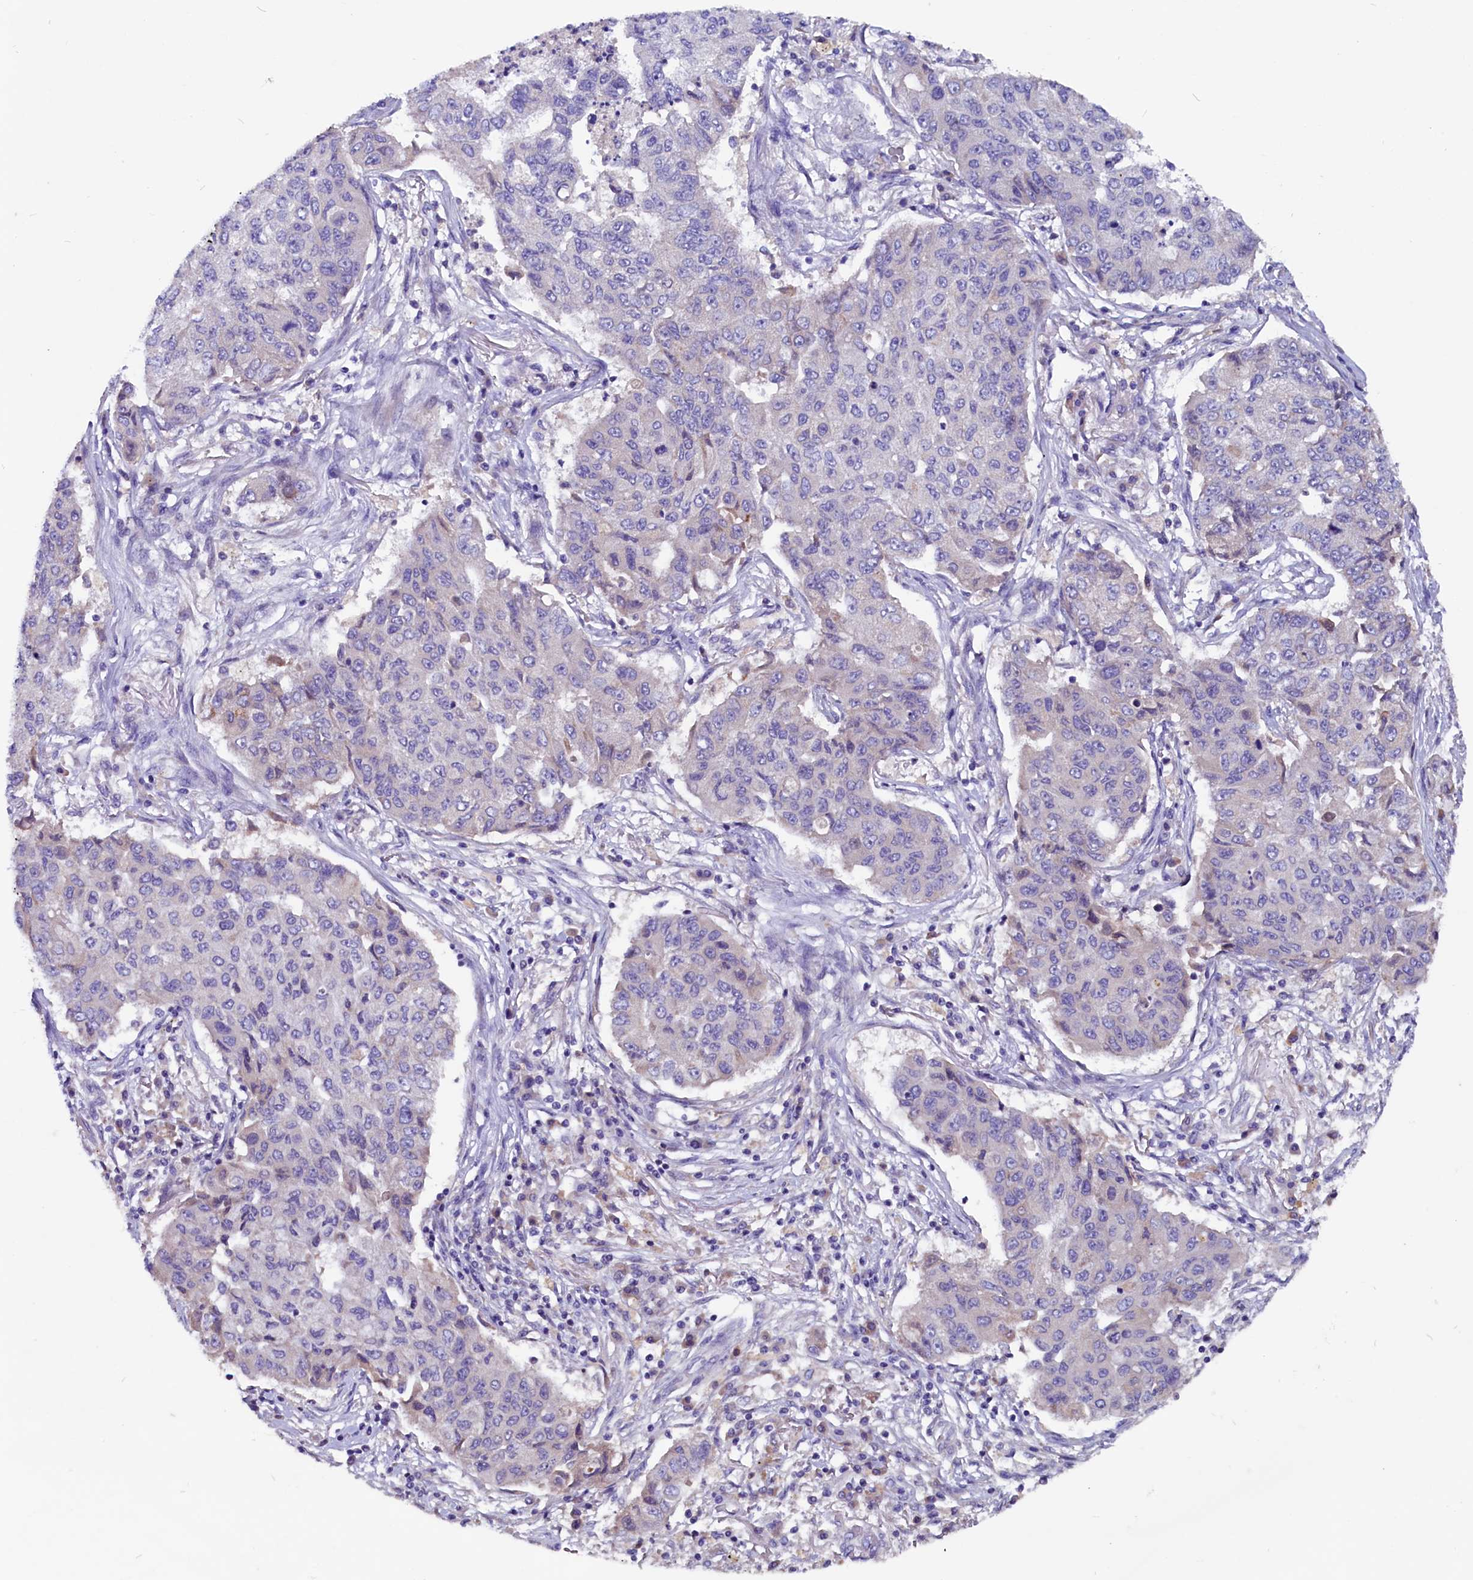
{"staining": {"intensity": "negative", "quantity": "none", "location": "none"}, "tissue": "lung cancer", "cell_type": "Tumor cells", "image_type": "cancer", "snomed": [{"axis": "morphology", "description": "Squamous cell carcinoma, NOS"}, {"axis": "topography", "description": "Lung"}], "caption": "Tumor cells are negative for brown protein staining in lung cancer.", "gene": "CCBE1", "patient": {"sex": "male", "age": 74}}